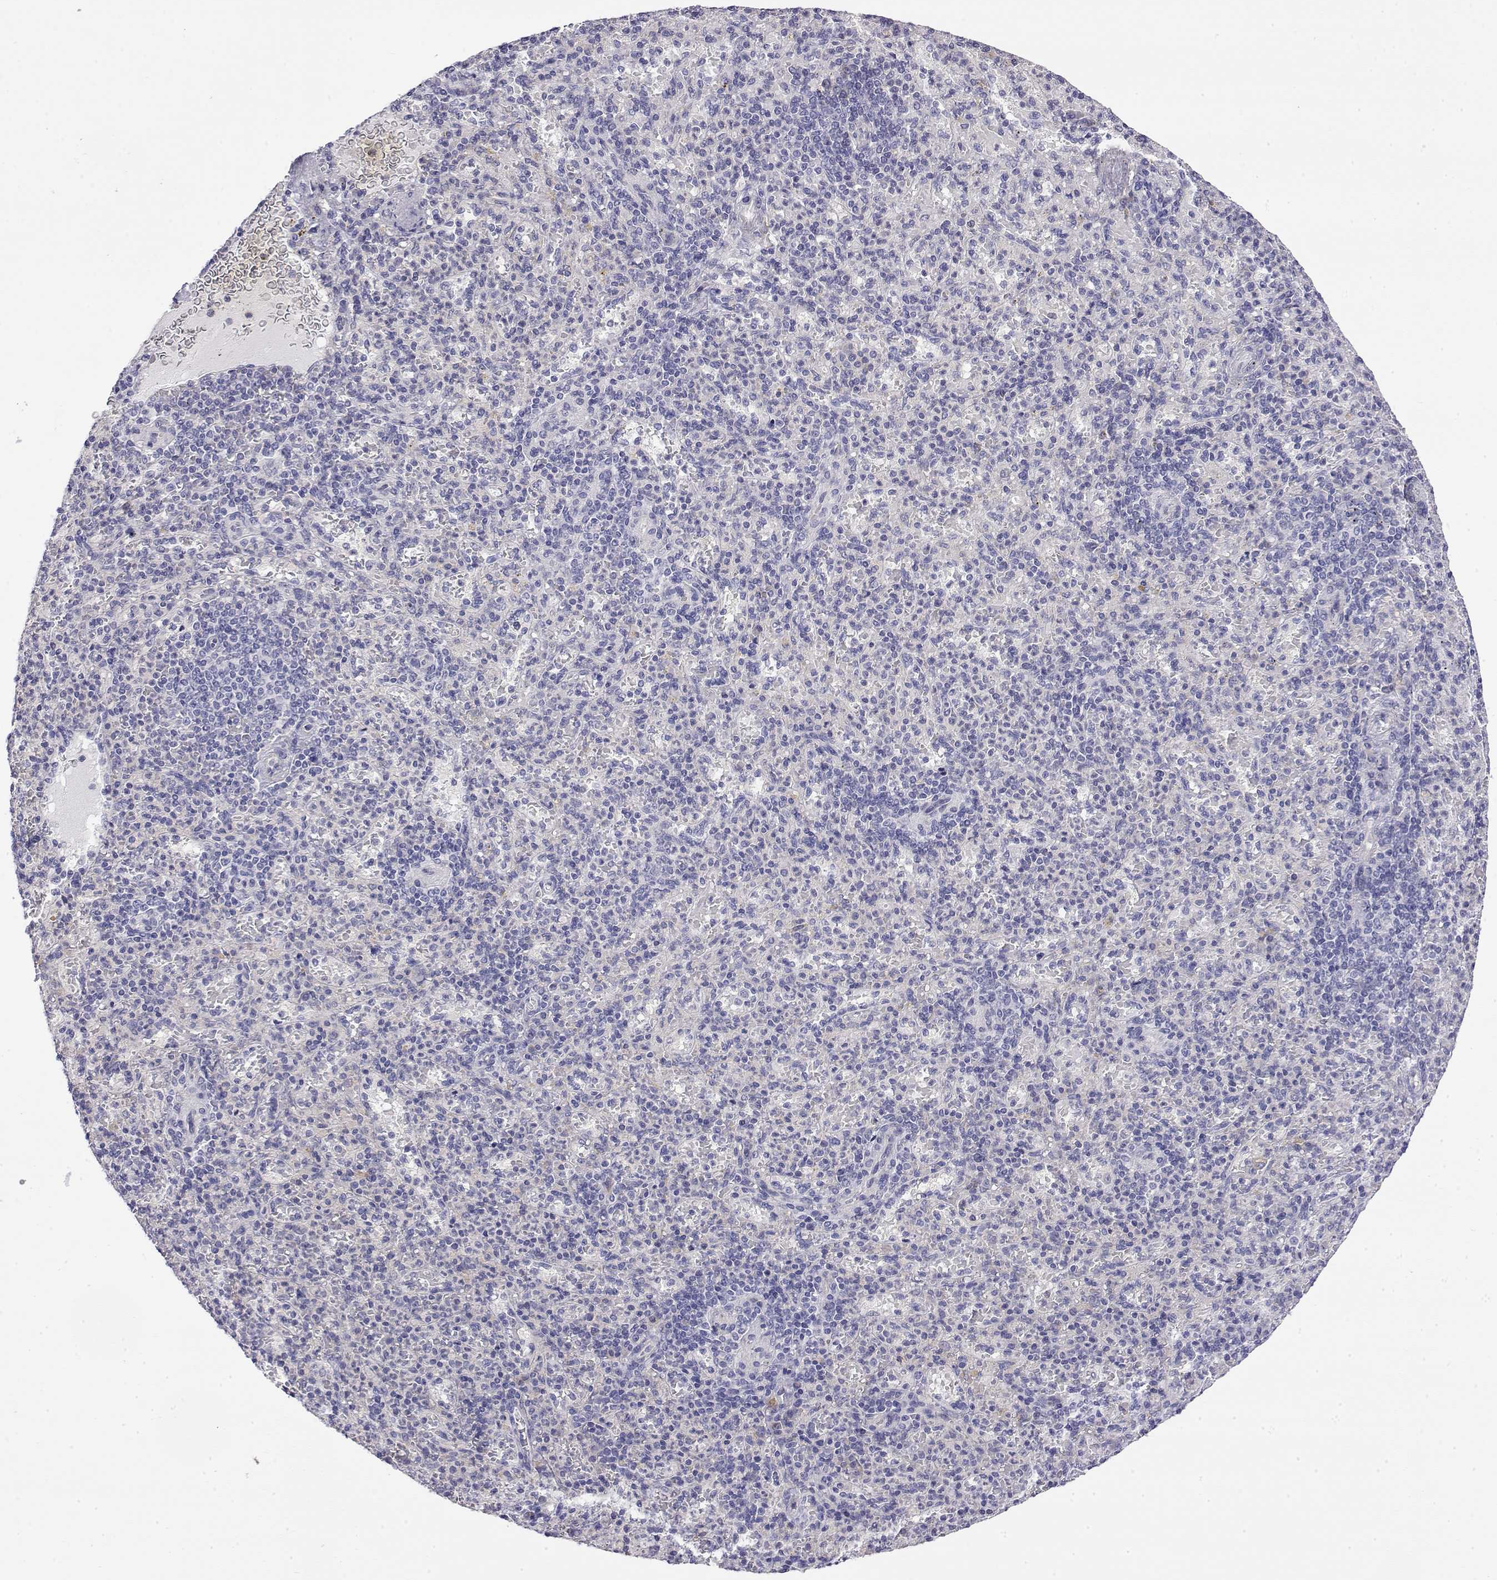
{"staining": {"intensity": "negative", "quantity": "none", "location": "none"}, "tissue": "spleen", "cell_type": "Cells in red pulp", "image_type": "normal", "snomed": [{"axis": "morphology", "description": "Normal tissue, NOS"}, {"axis": "topography", "description": "Spleen"}], "caption": "There is no significant expression in cells in red pulp of spleen. The staining was performed using DAB (3,3'-diaminobenzidine) to visualize the protein expression in brown, while the nuclei were stained in blue with hematoxylin (Magnification: 20x).", "gene": "LY6D", "patient": {"sex": "female", "age": 74}}